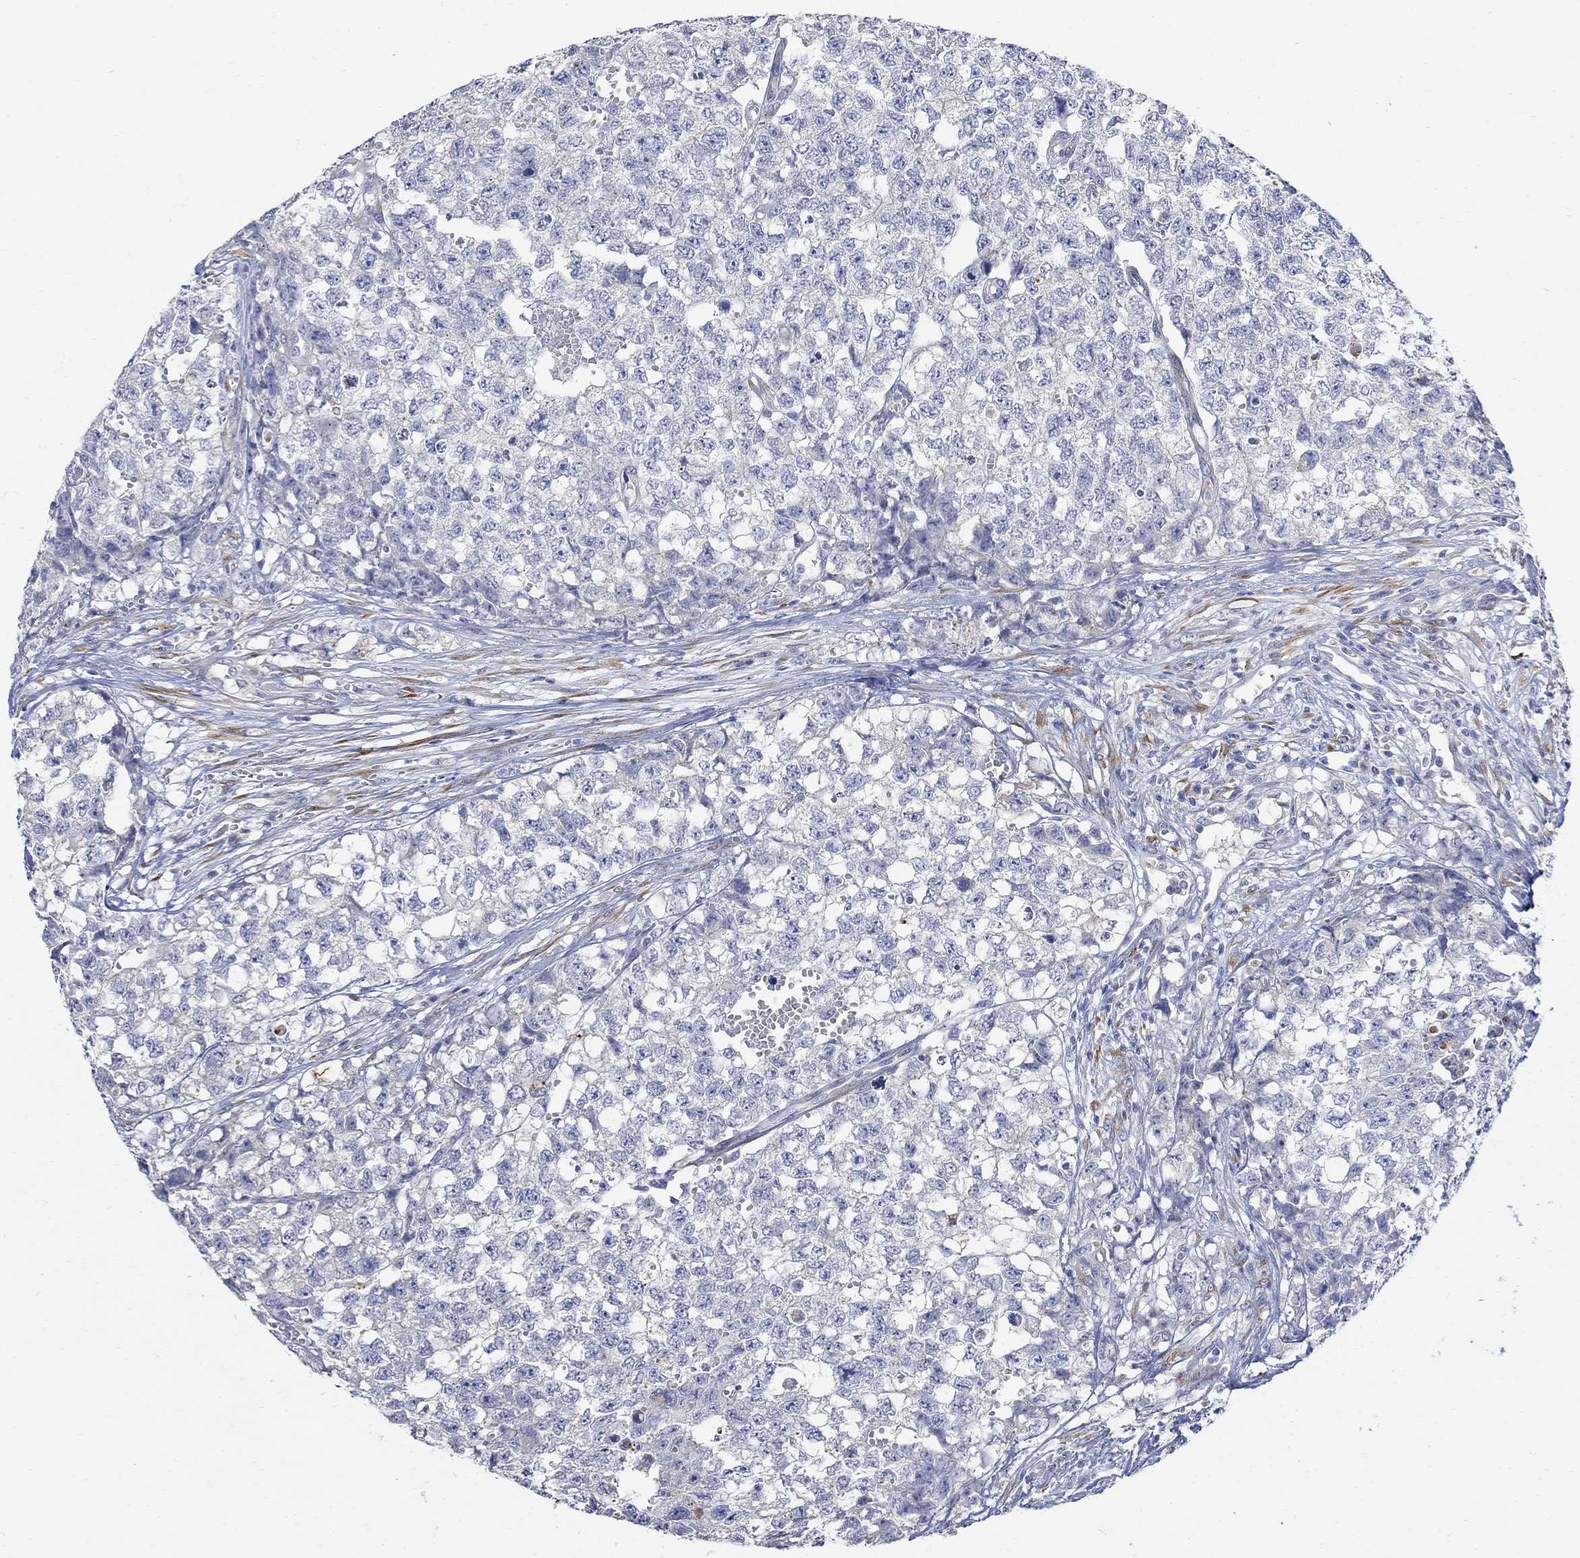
{"staining": {"intensity": "negative", "quantity": "none", "location": "none"}, "tissue": "testis cancer", "cell_type": "Tumor cells", "image_type": "cancer", "snomed": [{"axis": "morphology", "description": "Seminoma, NOS"}, {"axis": "morphology", "description": "Carcinoma, Embryonal, NOS"}, {"axis": "topography", "description": "Testis"}], "caption": "Image shows no significant protein staining in tumor cells of testis embryonal carcinoma.", "gene": "FNDC5", "patient": {"sex": "male", "age": 22}}